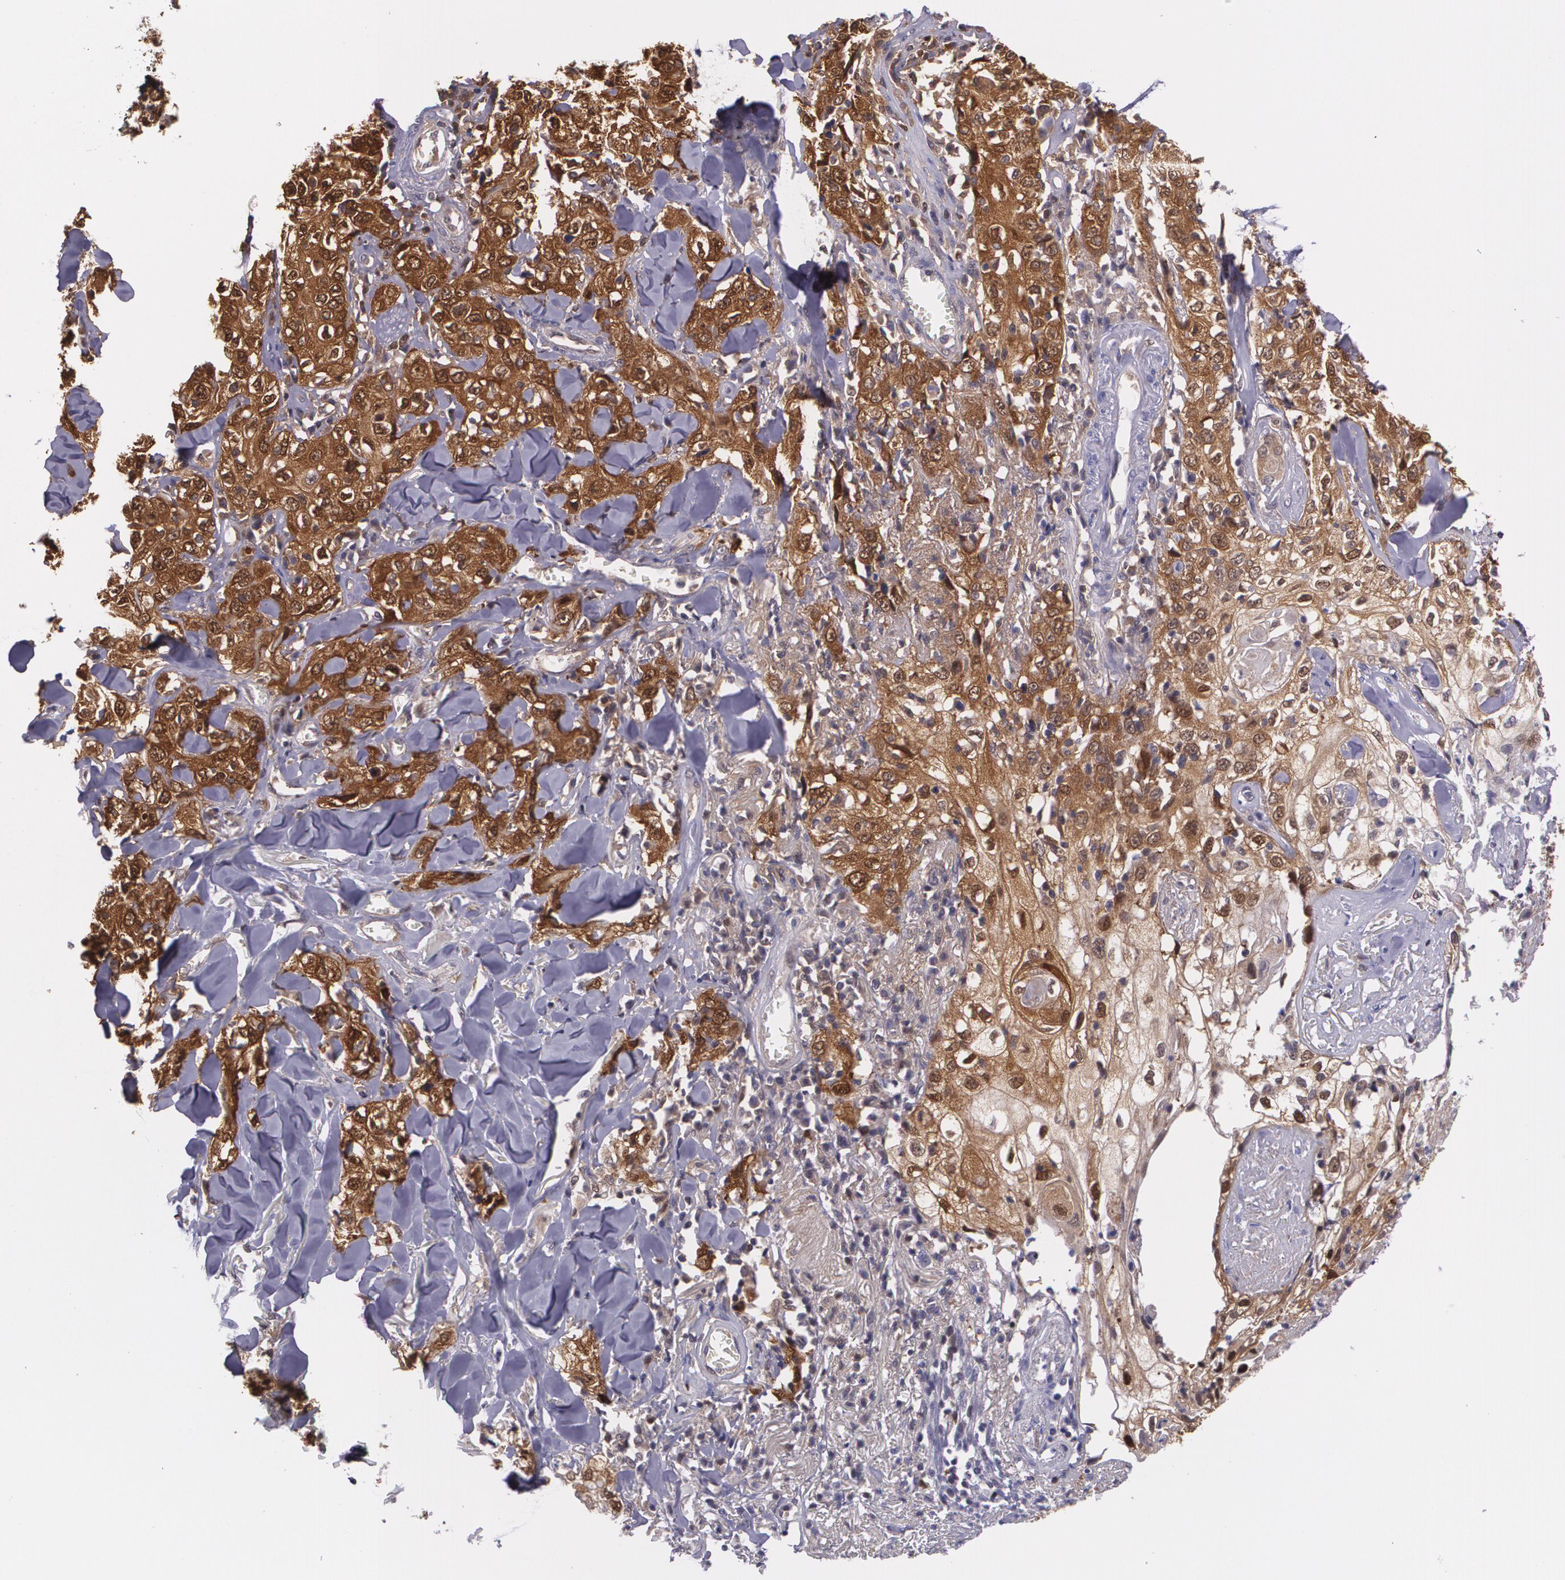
{"staining": {"intensity": "strong", "quantity": ">75%", "location": "cytoplasmic/membranous,nuclear"}, "tissue": "skin cancer", "cell_type": "Tumor cells", "image_type": "cancer", "snomed": [{"axis": "morphology", "description": "Squamous cell carcinoma, NOS"}, {"axis": "topography", "description": "Skin"}], "caption": "Protein expression analysis of skin cancer reveals strong cytoplasmic/membranous and nuclear staining in approximately >75% of tumor cells. (brown staining indicates protein expression, while blue staining denotes nuclei).", "gene": "HSPH1", "patient": {"sex": "male", "age": 65}}